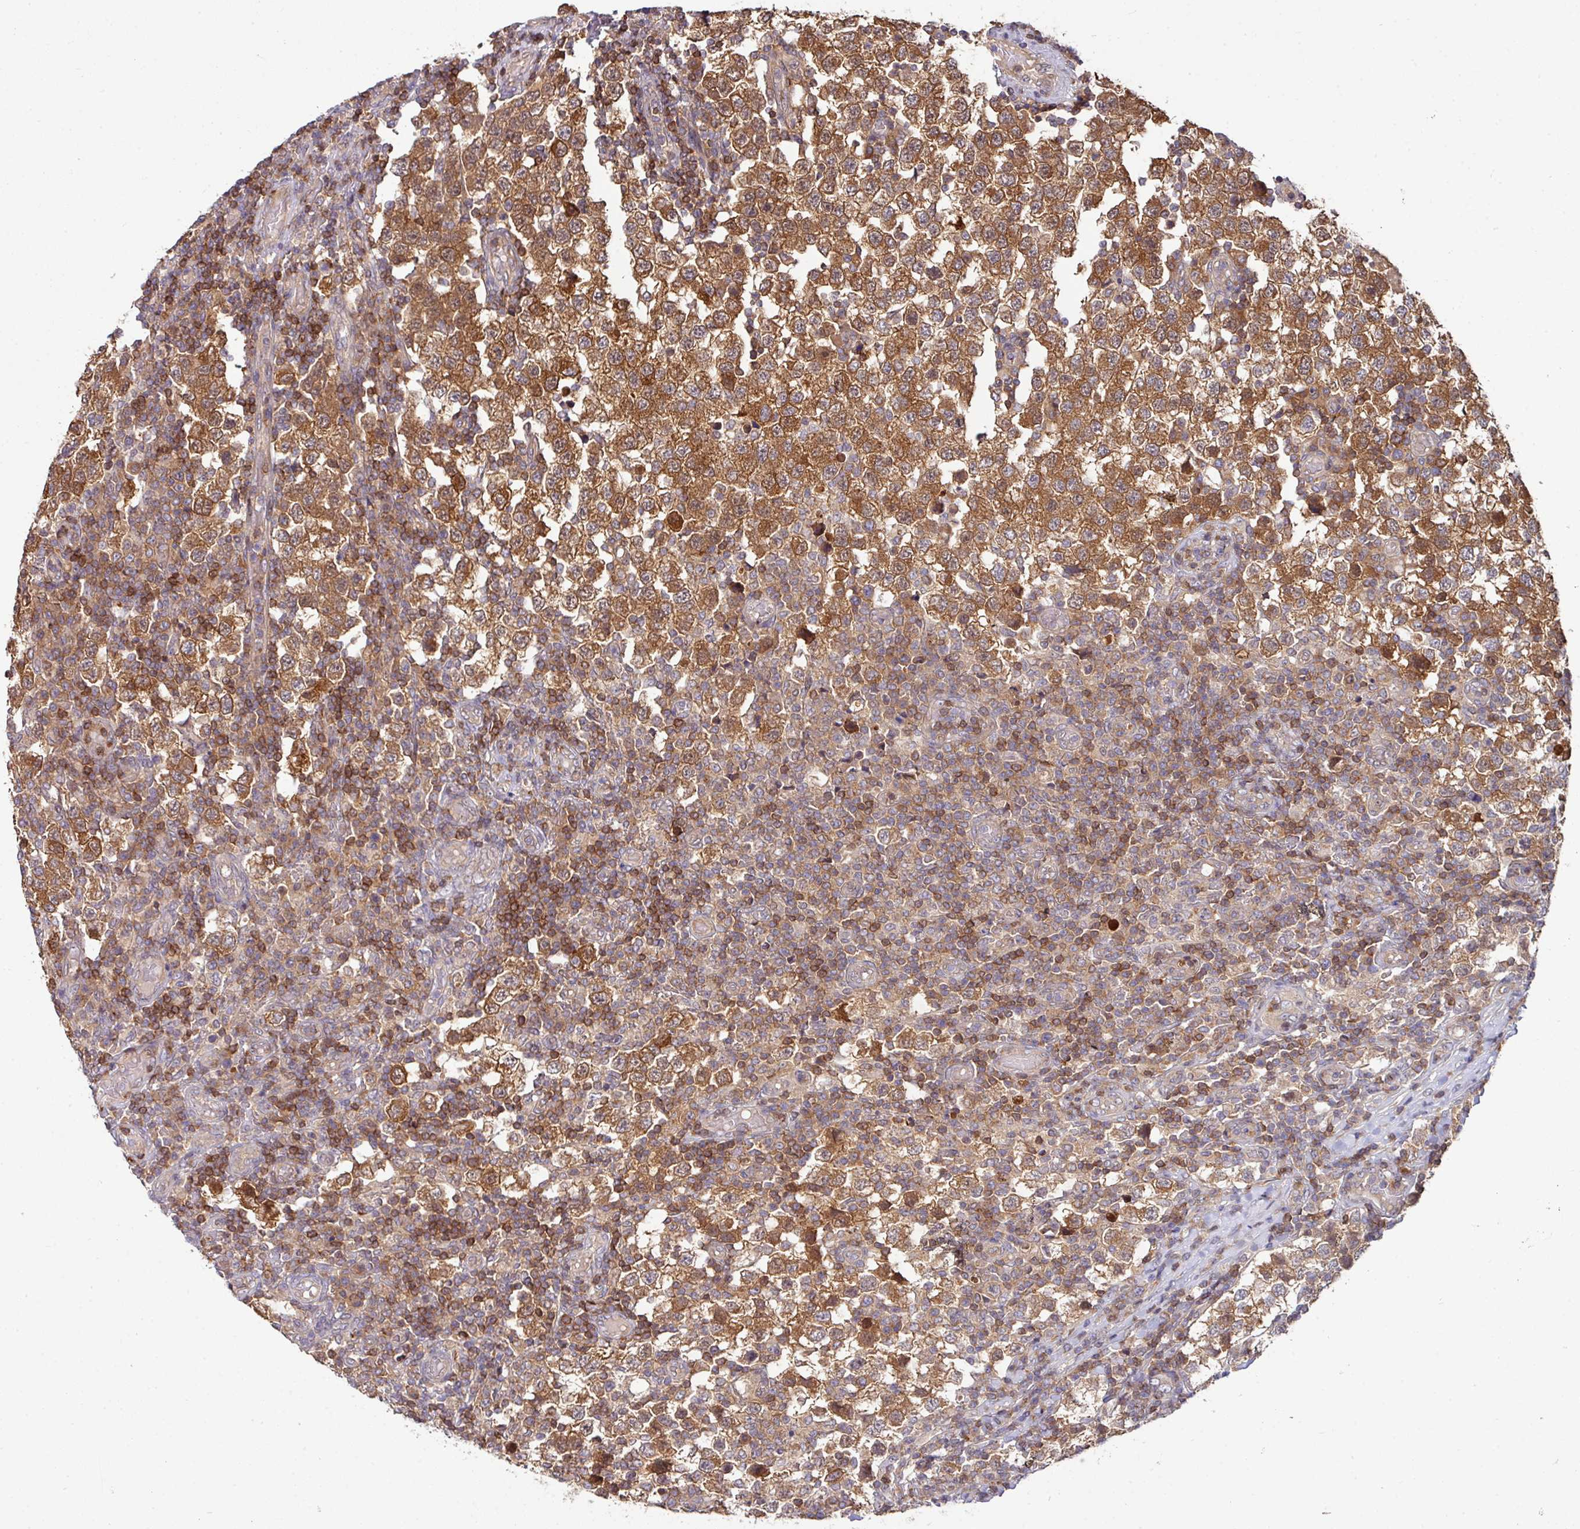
{"staining": {"intensity": "strong", "quantity": ">75%", "location": "cytoplasmic/membranous"}, "tissue": "testis cancer", "cell_type": "Tumor cells", "image_type": "cancer", "snomed": [{"axis": "morphology", "description": "Seminoma, NOS"}, {"axis": "topography", "description": "Testis"}], "caption": "Testis cancer (seminoma) stained for a protein exhibits strong cytoplasmic/membranous positivity in tumor cells.", "gene": "SLAMF6", "patient": {"sex": "male", "age": 34}}